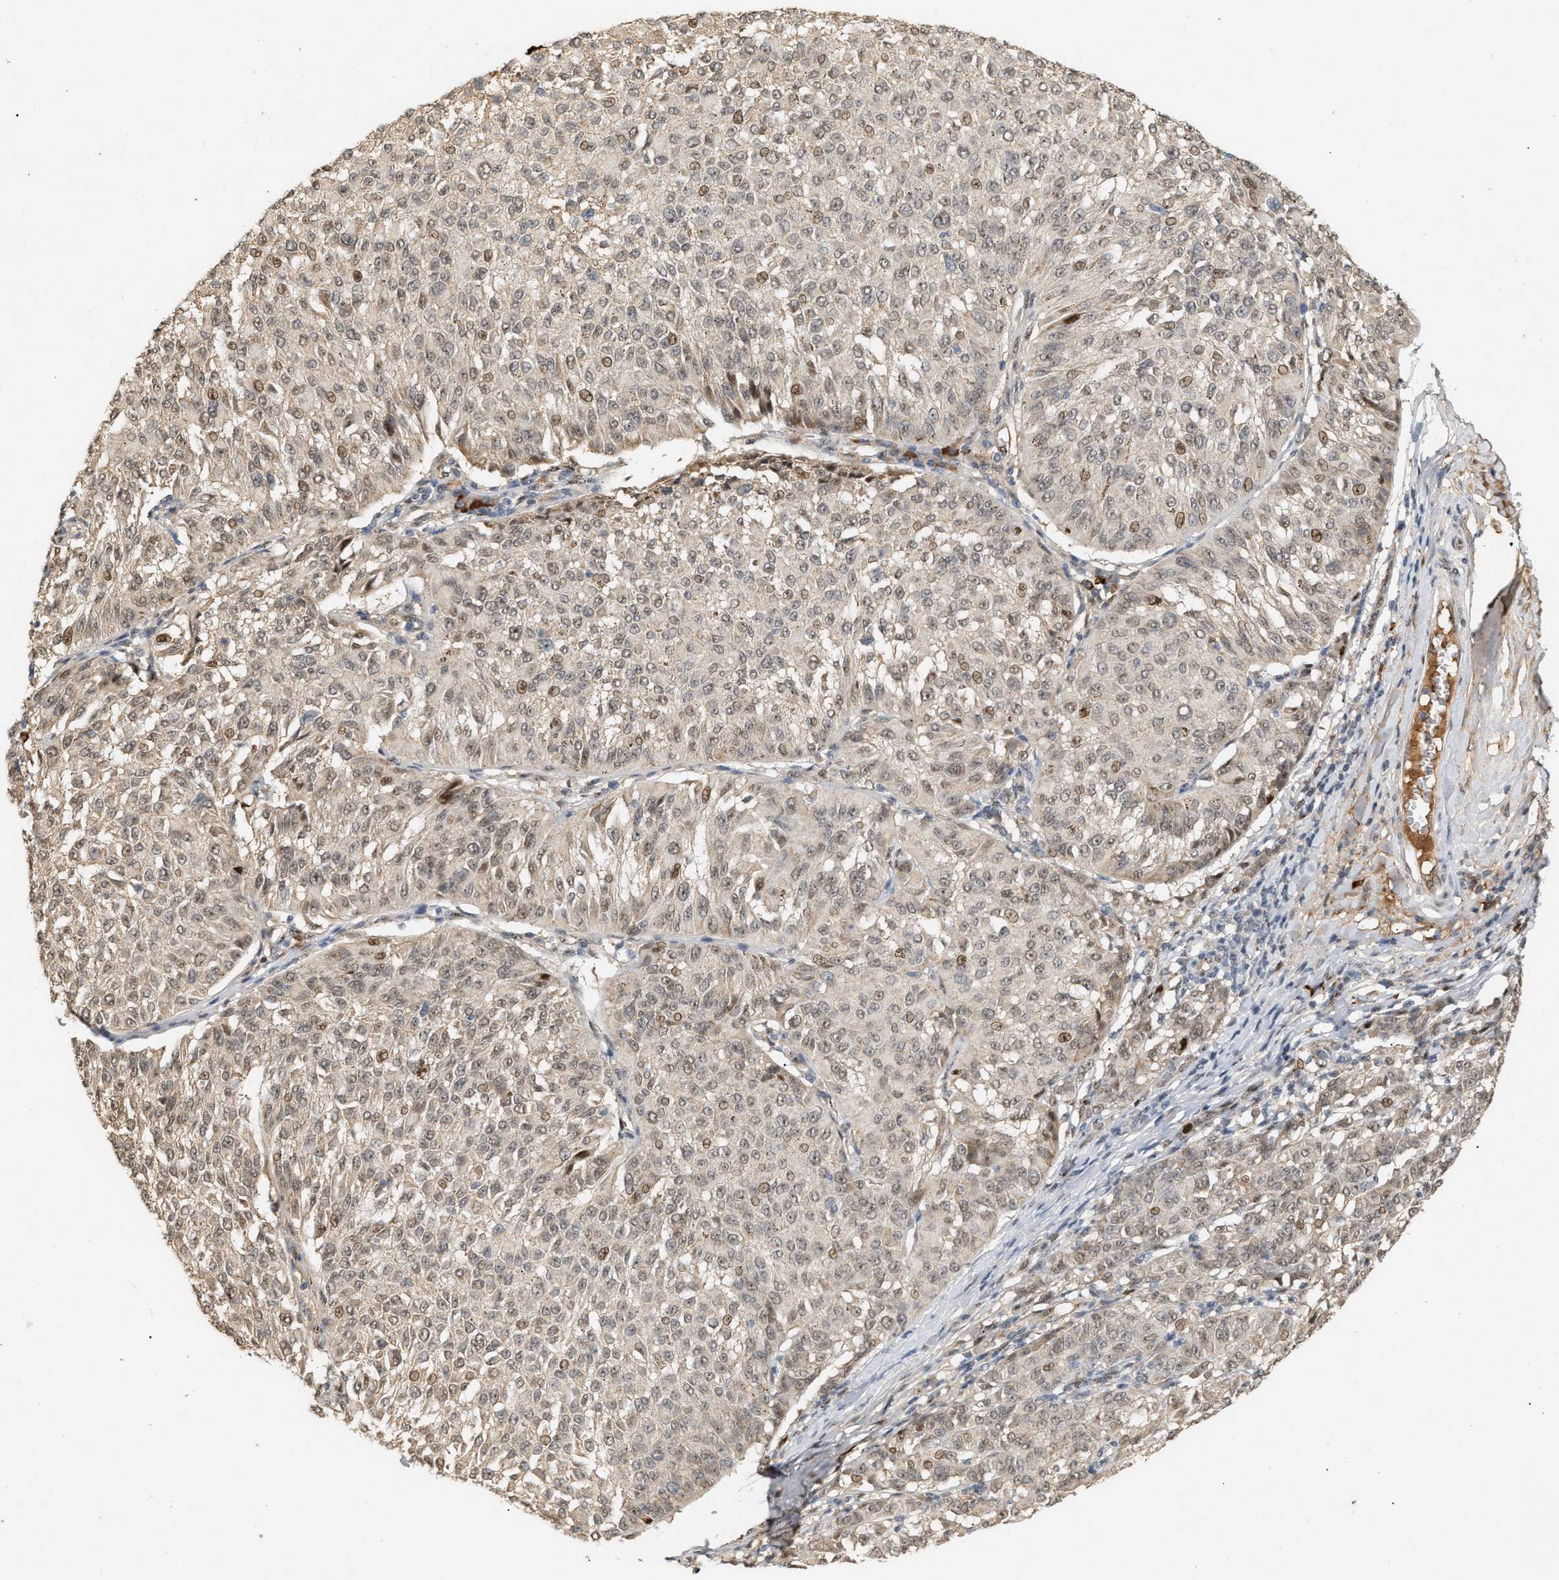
{"staining": {"intensity": "weak", "quantity": "25%-75%", "location": "nuclear"}, "tissue": "melanoma", "cell_type": "Tumor cells", "image_type": "cancer", "snomed": [{"axis": "morphology", "description": "Malignant melanoma, NOS"}, {"axis": "topography", "description": "Skin"}], "caption": "Melanoma tissue exhibits weak nuclear expression in approximately 25%-75% of tumor cells", "gene": "ZFAND5", "patient": {"sex": "female", "age": 72}}